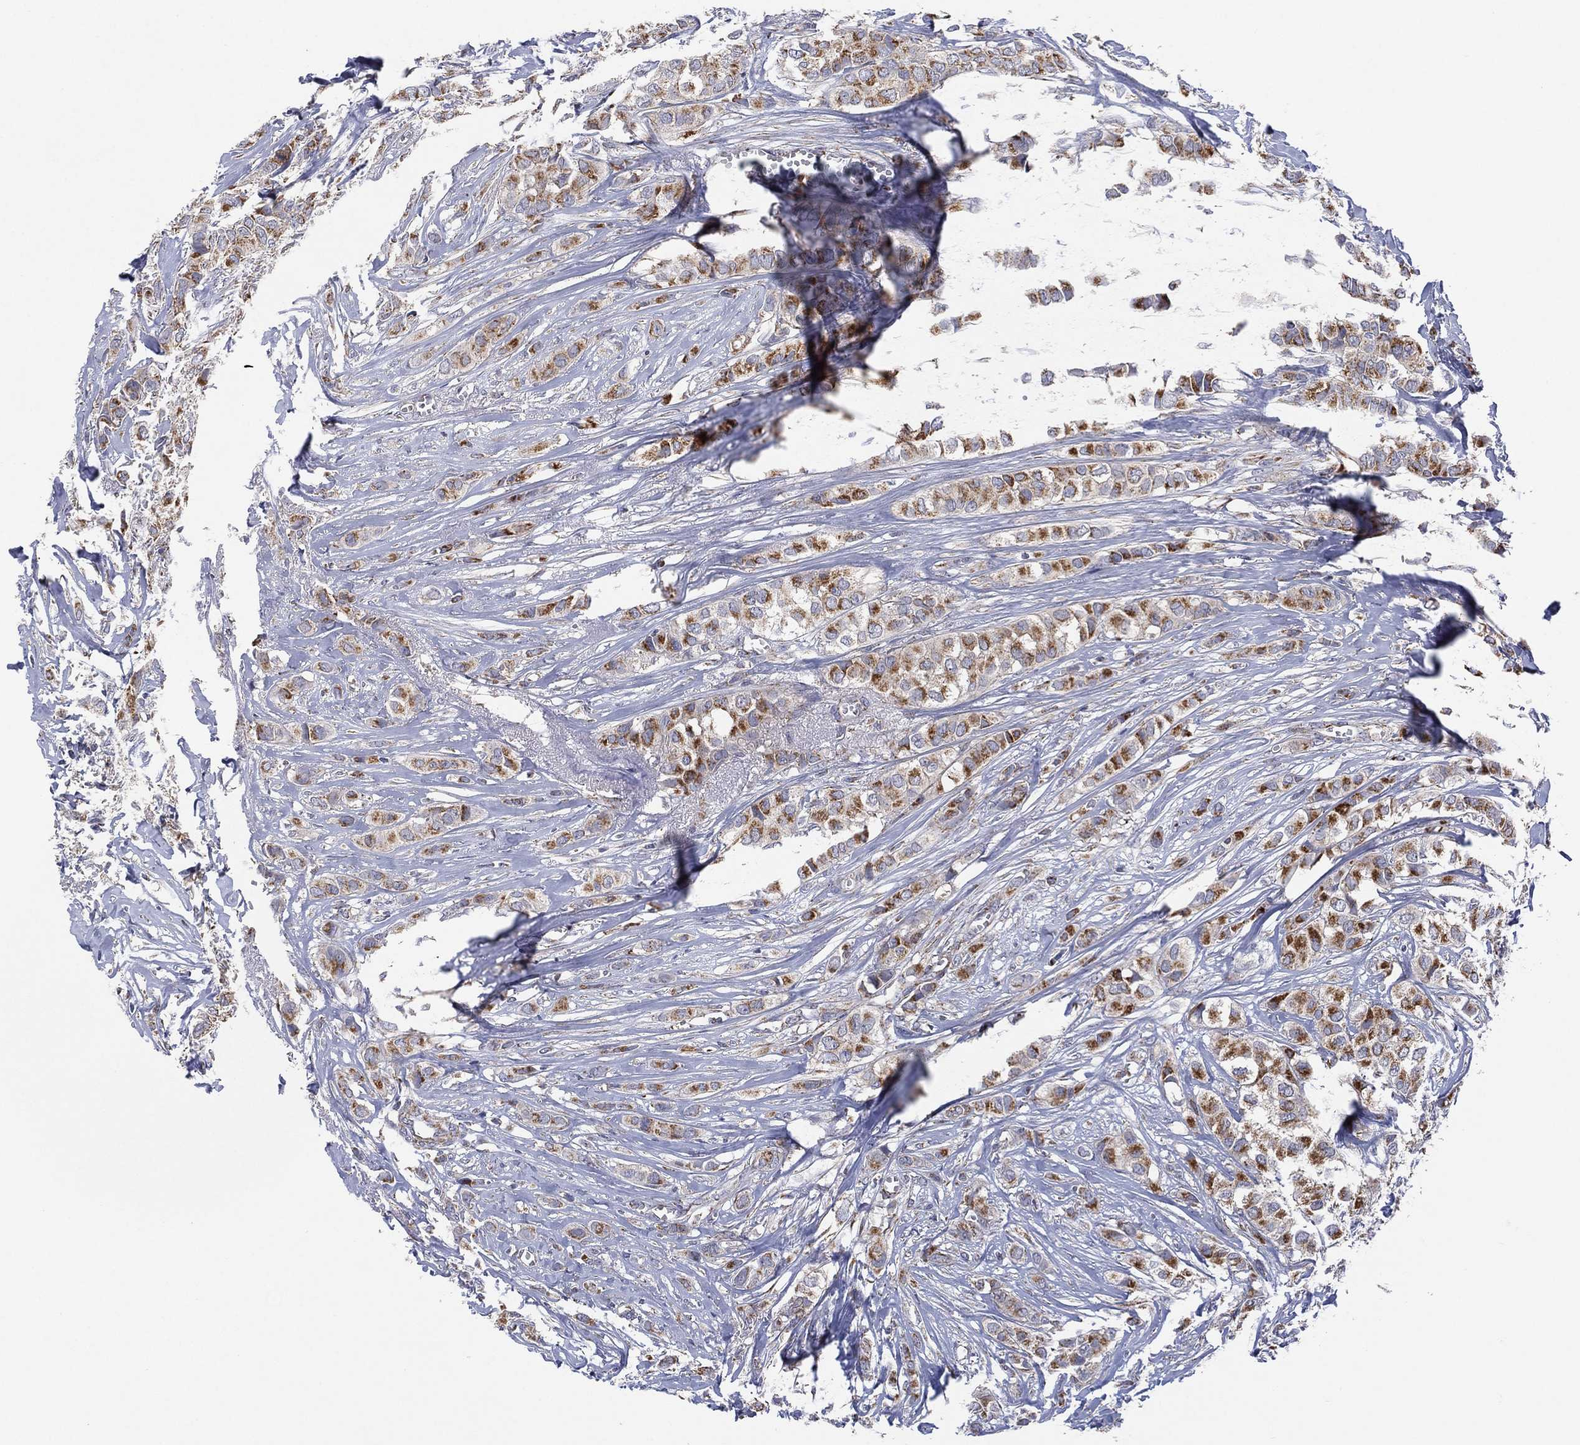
{"staining": {"intensity": "strong", "quantity": "25%-75%", "location": "cytoplasmic/membranous"}, "tissue": "breast cancer", "cell_type": "Tumor cells", "image_type": "cancer", "snomed": [{"axis": "morphology", "description": "Duct carcinoma"}, {"axis": "topography", "description": "Breast"}], "caption": "This histopathology image exhibits immunohistochemistry (IHC) staining of human breast cancer, with high strong cytoplasmic/membranous staining in about 25%-75% of tumor cells.", "gene": "PPP2R5A", "patient": {"sex": "female", "age": 85}}